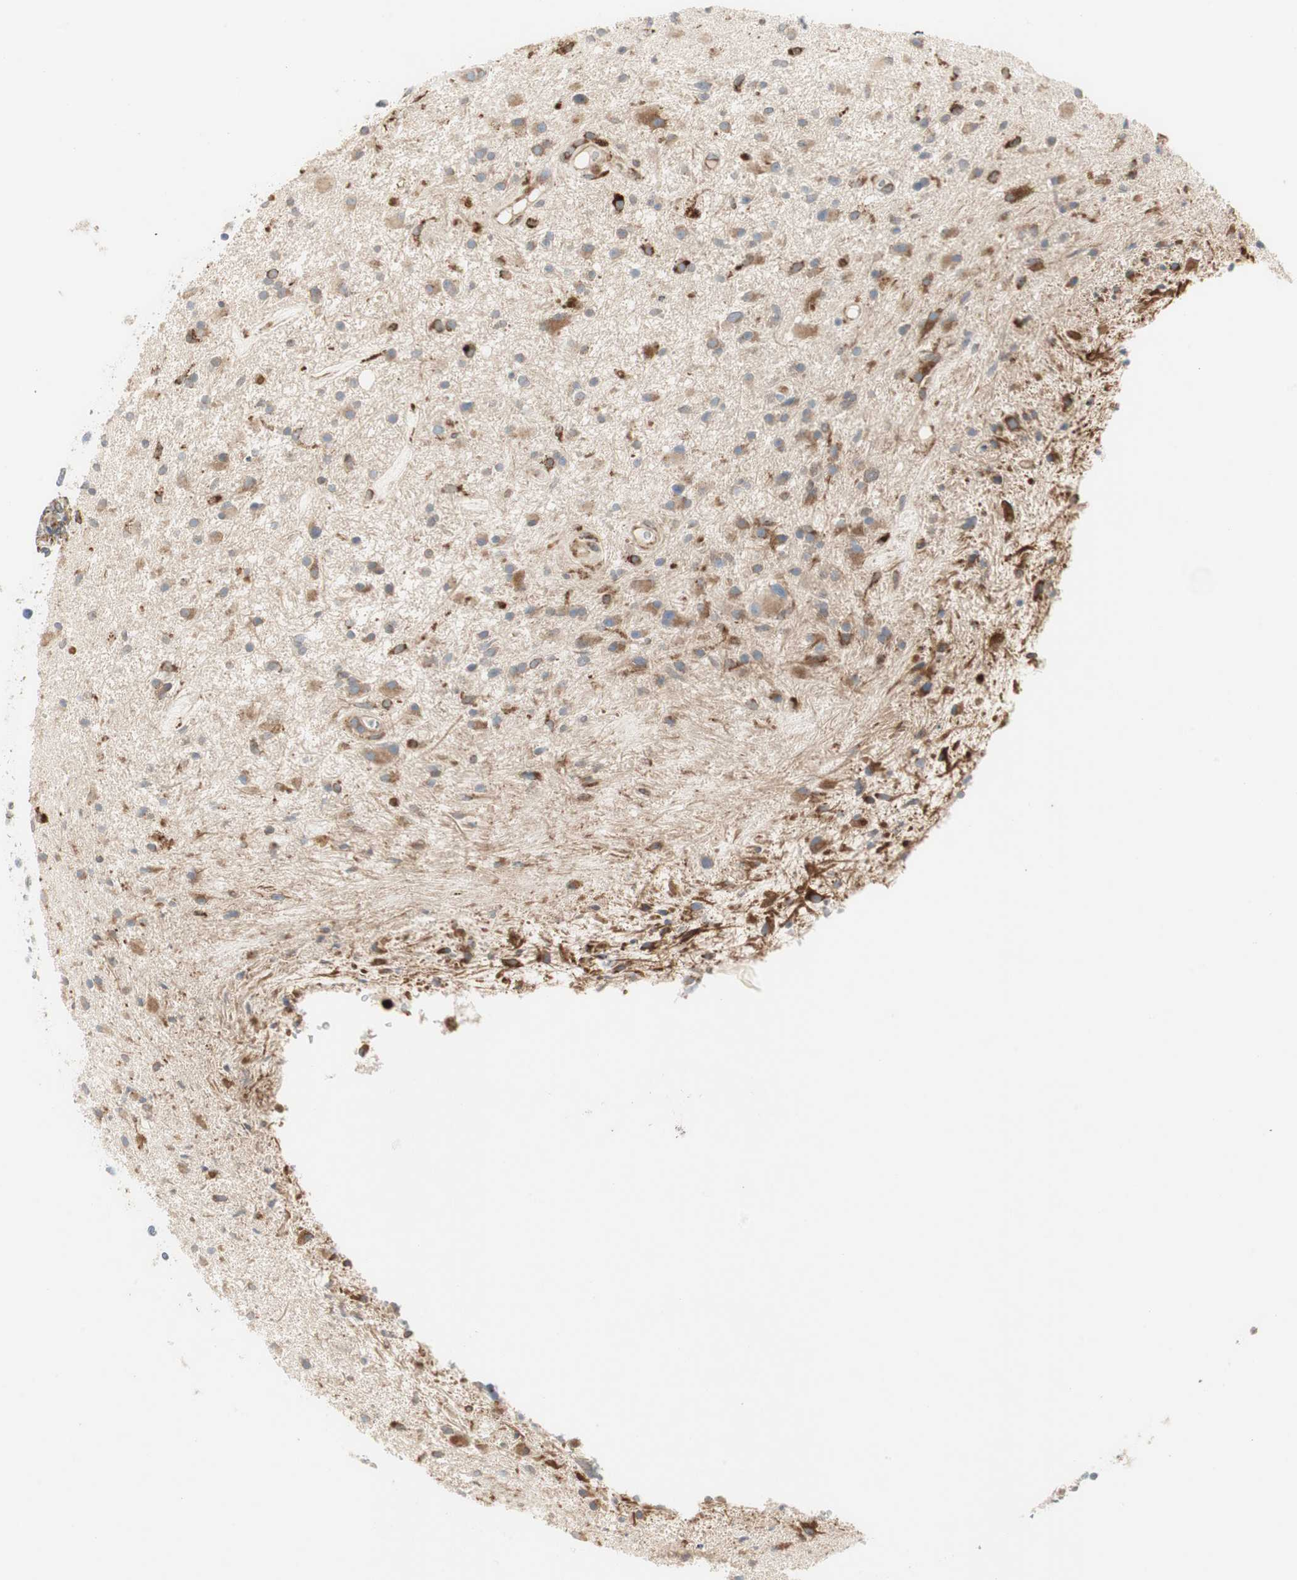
{"staining": {"intensity": "moderate", "quantity": ">75%", "location": "cytoplasmic/membranous"}, "tissue": "glioma", "cell_type": "Tumor cells", "image_type": "cancer", "snomed": [{"axis": "morphology", "description": "Glioma, malignant, High grade"}, {"axis": "topography", "description": "Brain"}], "caption": "Human glioma stained with a brown dye demonstrates moderate cytoplasmic/membranous positive positivity in about >75% of tumor cells.", "gene": "H6PD", "patient": {"sex": "male", "age": 33}}